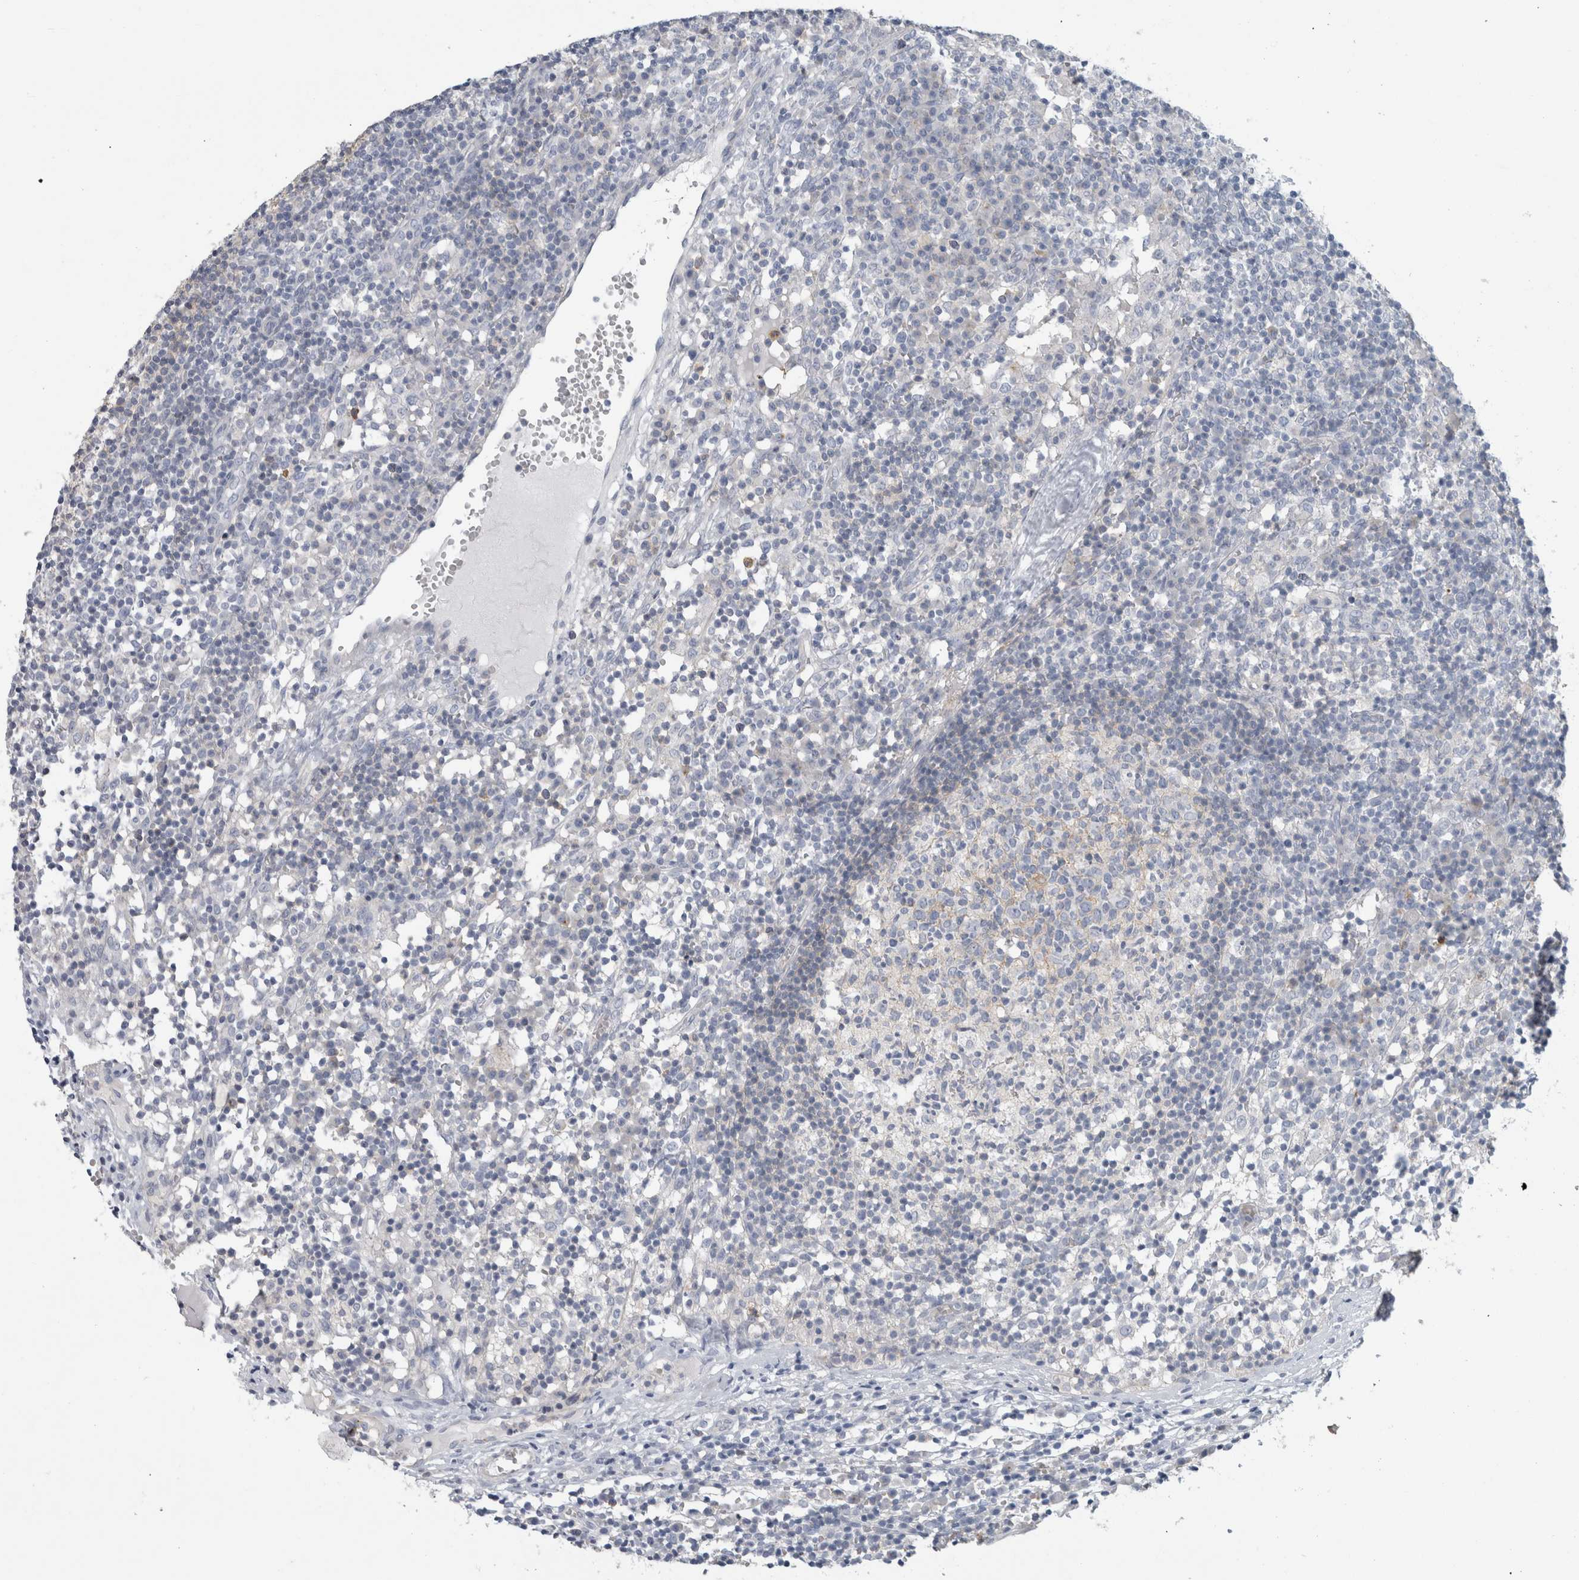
{"staining": {"intensity": "negative", "quantity": "none", "location": "none"}, "tissue": "lymph node", "cell_type": "Germinal center cells", "image_type": "normal", "snomed": [{"axis": "morphology", "description": "Normal tissue, NOS"}, {"axis": "morphology", "description": "Inflammation, NOS"}, {"axis": "topography", "description": "Lymph node"}], "caption": "Immunohistochemical staining of benign human lymph node reveals no significant expression in germinal center cells. (DAB (3,3'-diaminobenzidine) immunohistochemistry with hematoxylin counter stain).", "gene": "CD55", "patient": {"sex": "male", "age": 55}}